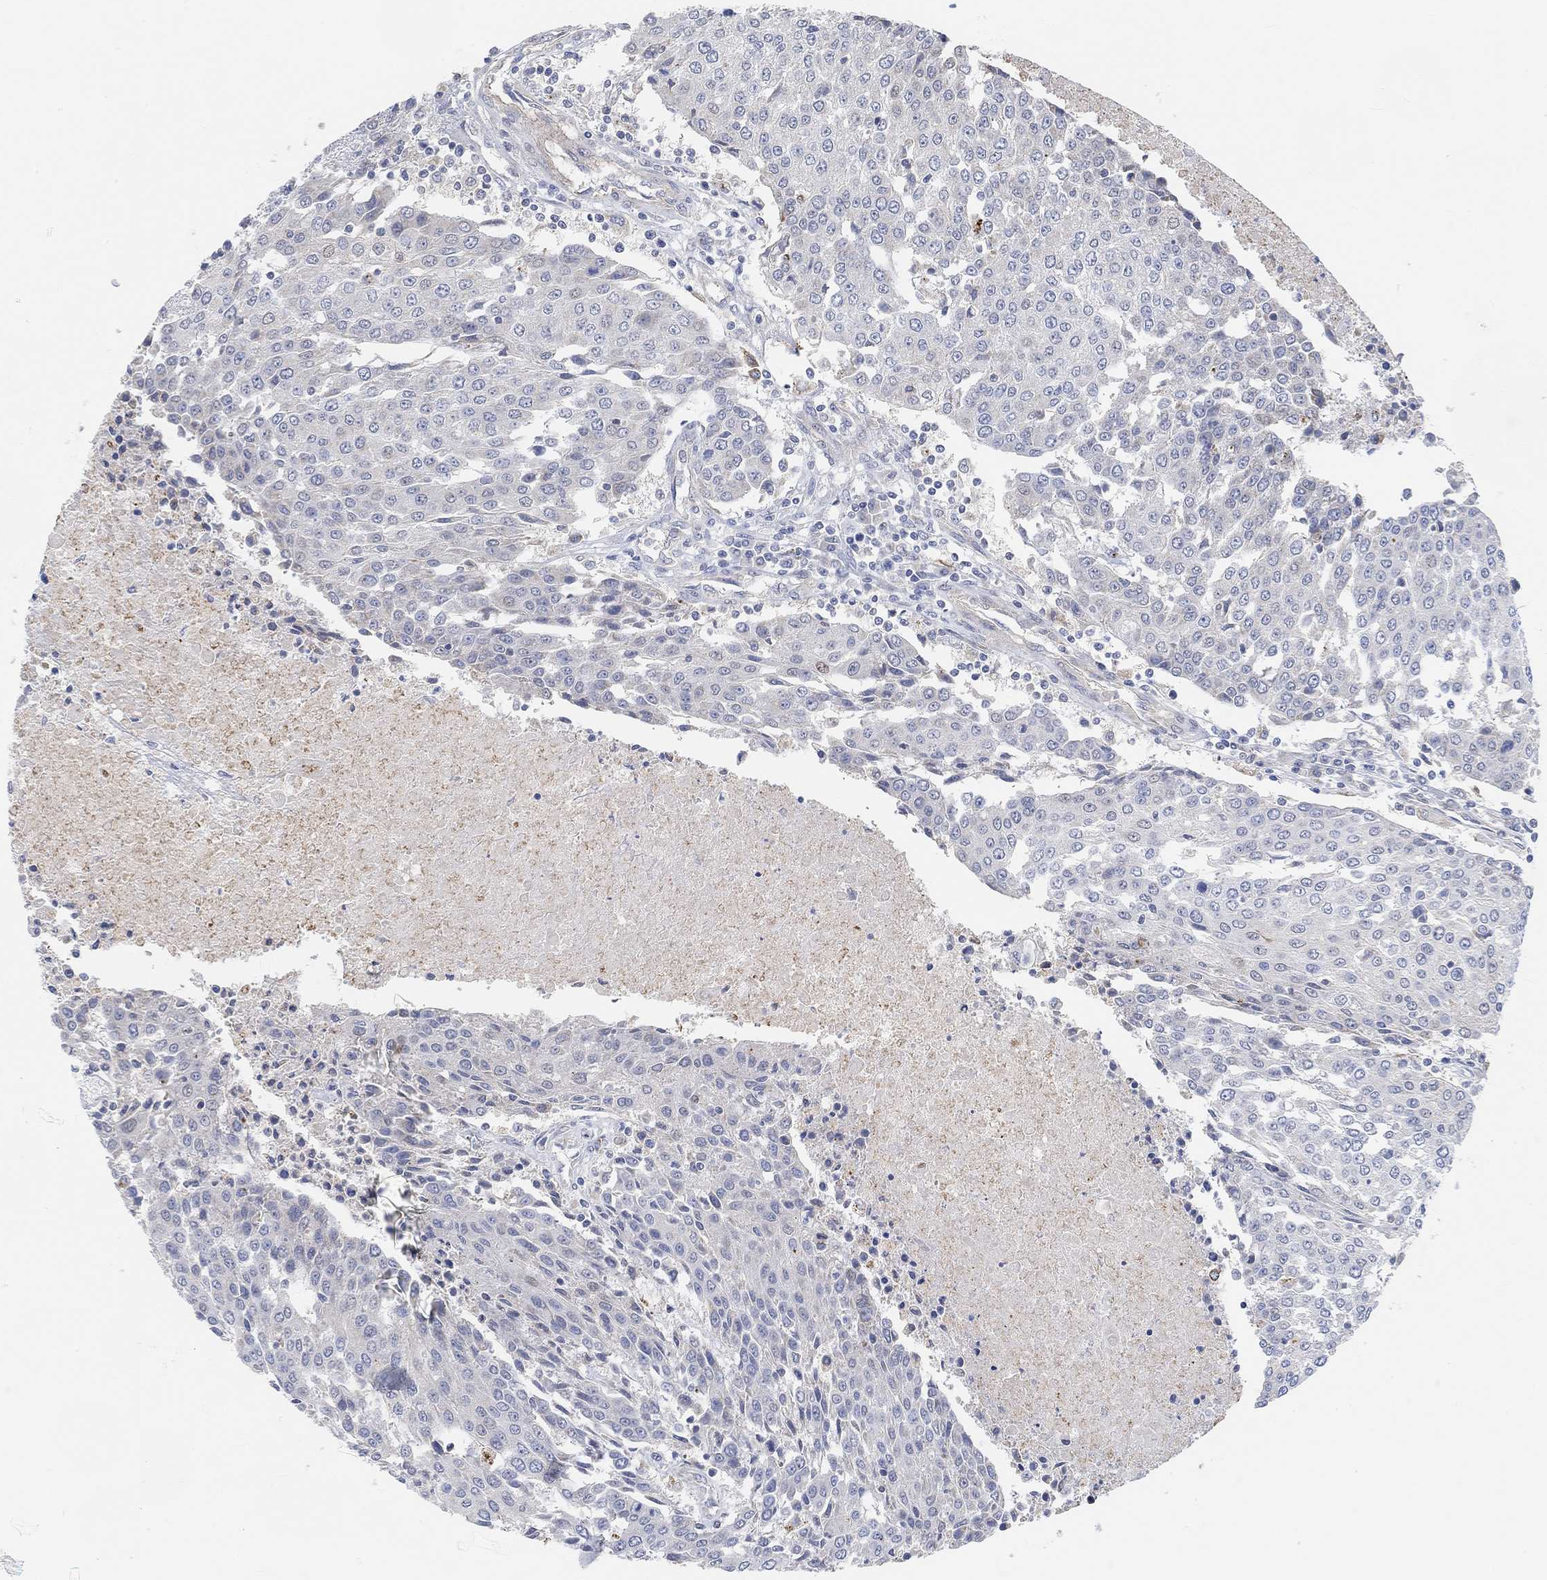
{"staining": {"intensity": "negative", "quantity": "none", "location": "none"}, "tissue": "urothelial cancer", "cell_type": "Tumor cells", "image_type": "cancer", "snomed": [{"axis": "morphology", "description": "Urothelial carcinoma, High grade"}, {"axis": "topography", "description": "Urinary bladder"}], "caption": "Immunohistochemistry (IHC) micrograph of neoplastic tissue: human urothelial cancer stained with DAB reveals no significant protein expression in tumor cells.", "gene": "HCRTR1", "patient": {"sex": "female", "age": 85}}